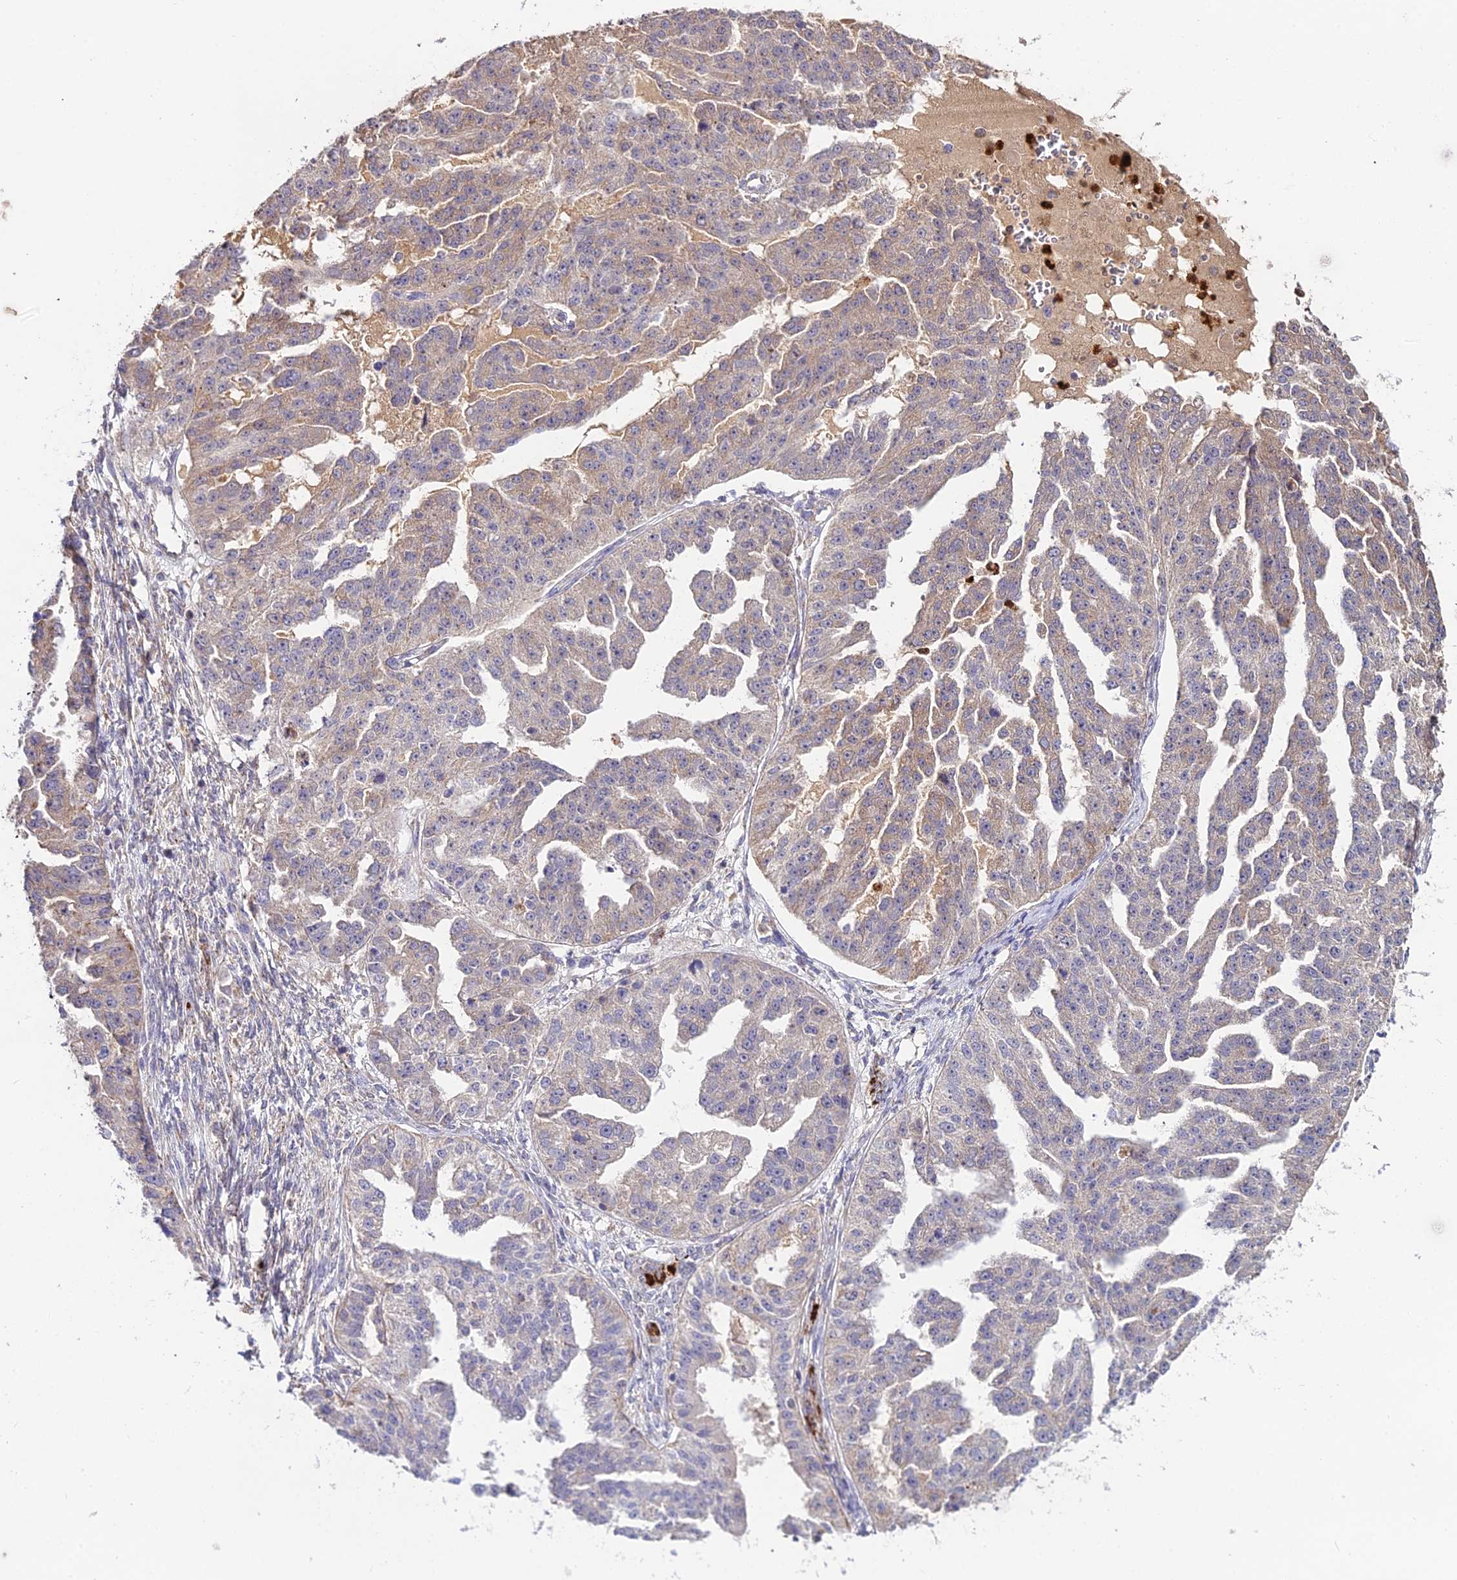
{"staining": {"intensity": "weak", "quantity": "<25%", "location": "cytoplasmic/membranous"}, "tissue": "ovarian cancer", "cell_type": "Tumor cells", "image_type": "cancer", "snomed": [{"axis": "morphology", "description": "Cystadenocarcinoma, serous, NOS"}, {"axis": "topography", "description": "Ovary"}], "caption": "The histopathology image shows no significant expression in tumor cells of ovarian cancer.", "gene": "EID2", "patient": {"sex": "female", "age": 58}}